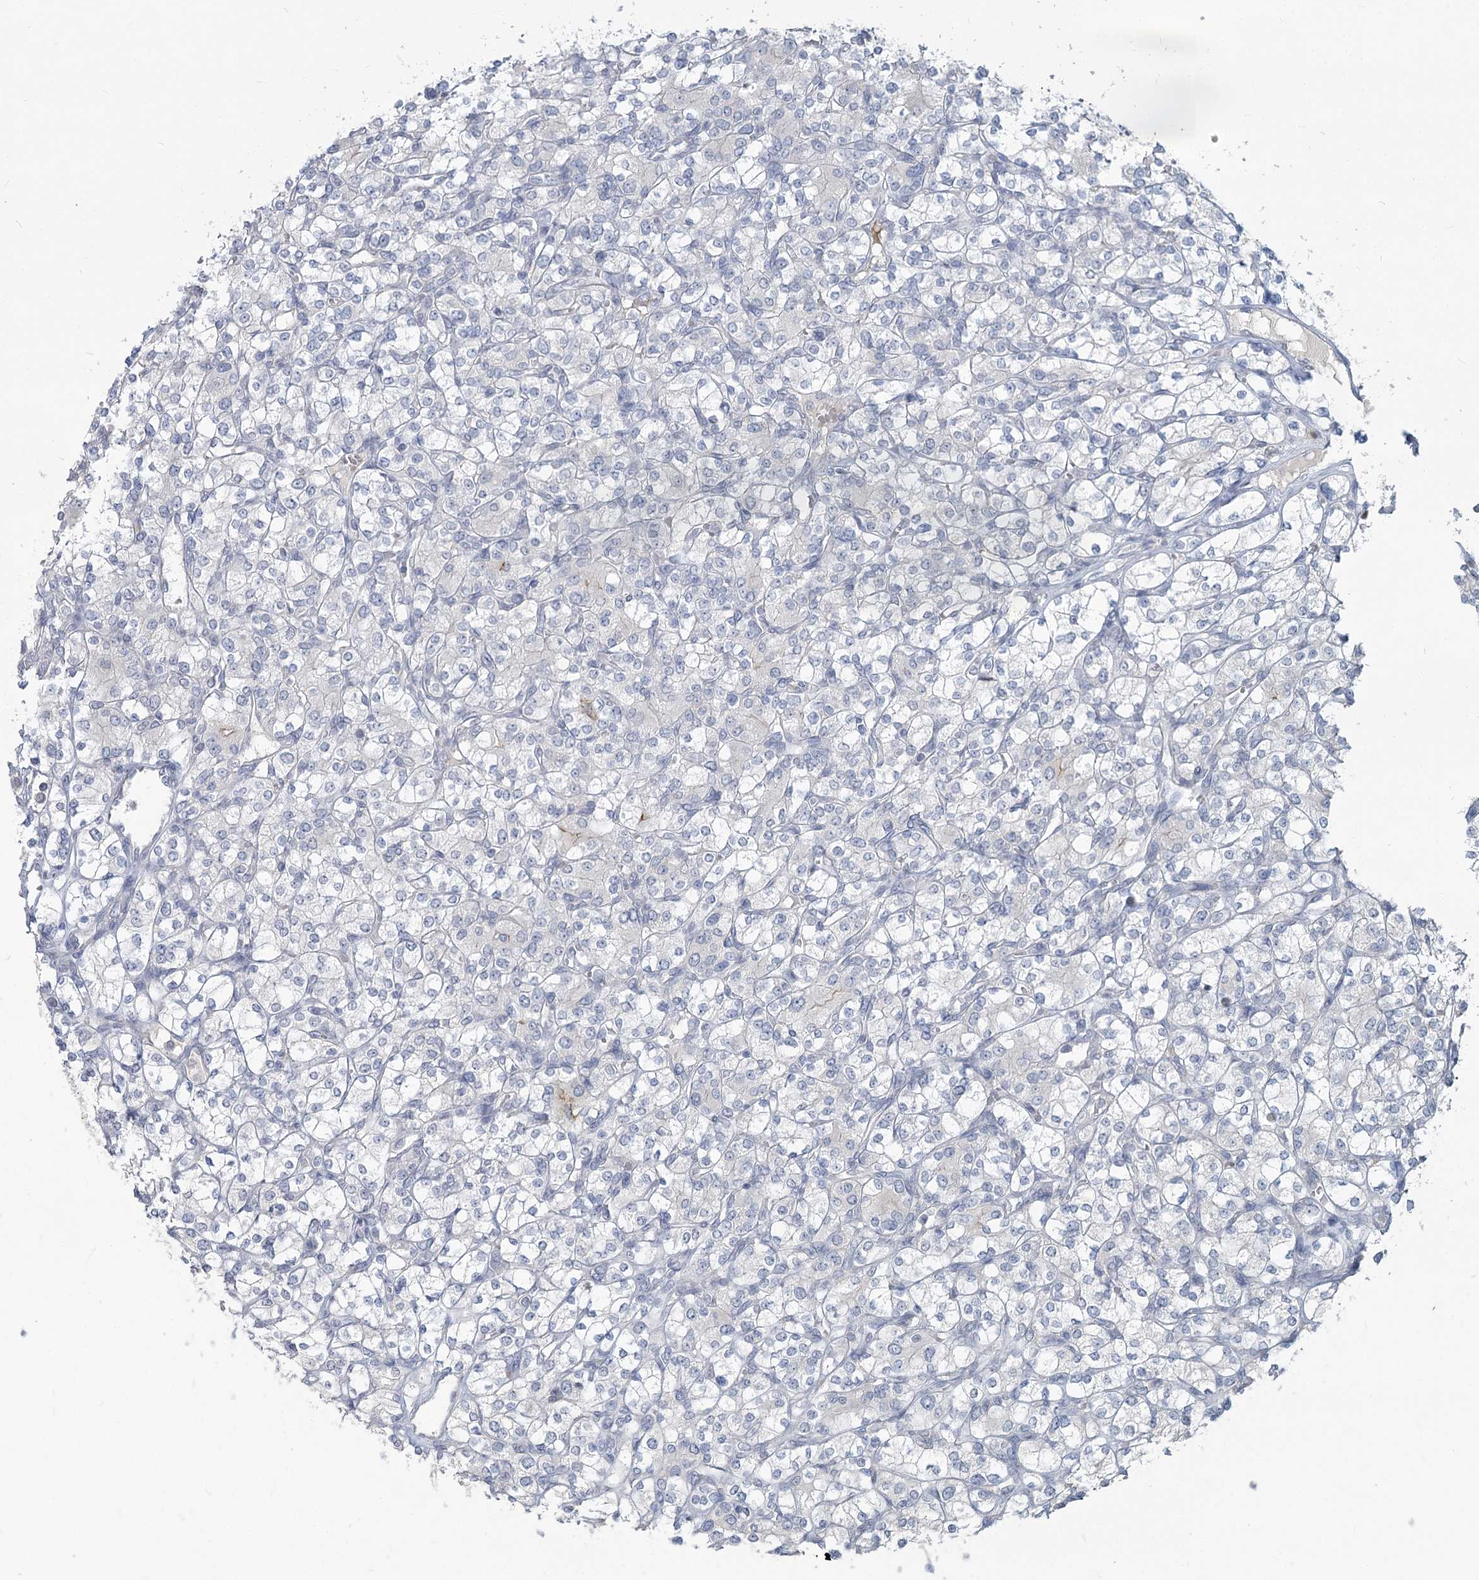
{"staining": {"intensity": "negative", "quantity": "none", "location": "none"}, "tissue": "renal cancer", "cell_type": "Tumor cells", "image_type": "cancer", "snomed": [{"axis": "morphology", "description": "Adenocarcinoma, NOS"}, {"axis": "topography", "description": "Kidney"}], "caption": "This is an immunohistochemistry image of renal cancer (adenocarcinoma). There is no expression in tumor cells.", "gene": "SLC9A3", "patient": {"sex": "male", "age": 77}}